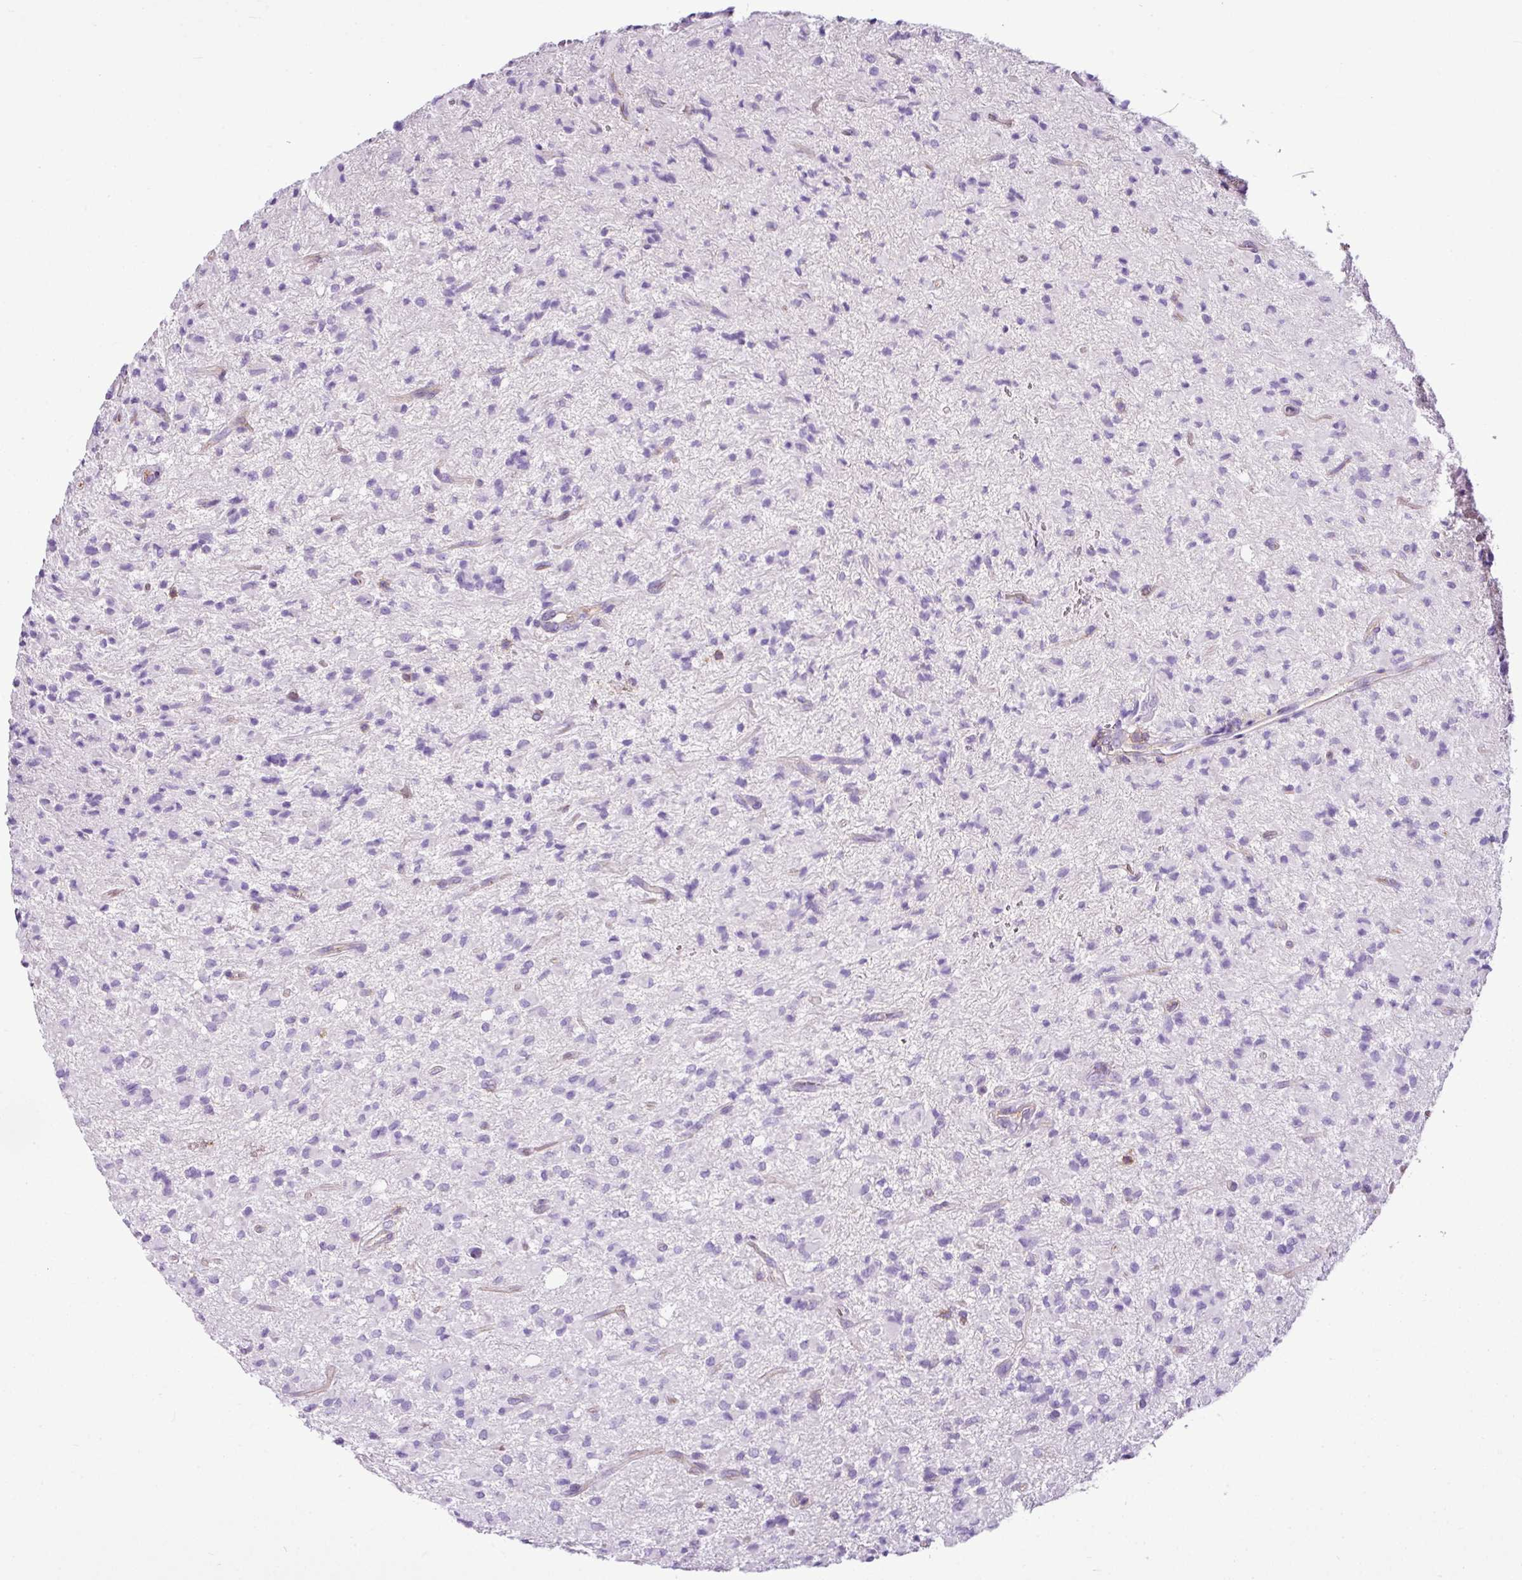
{"staining": {"intensity": "negative", "quantity": "none", "location": "none"}, "tissue": "glioma", "cell_type": "Tumor cells", "image_type": "cancer", "snomed": [{"axis": "morphology", "description": "Glioma, malignant, Low grade"}, {"axis": "topography", "description": "Brain"}], "caption": "Image shows no protein staining in tumor cells of glioma tissue.", "gene": "EME2", "patient": {"sex": "female", "age": 33}}